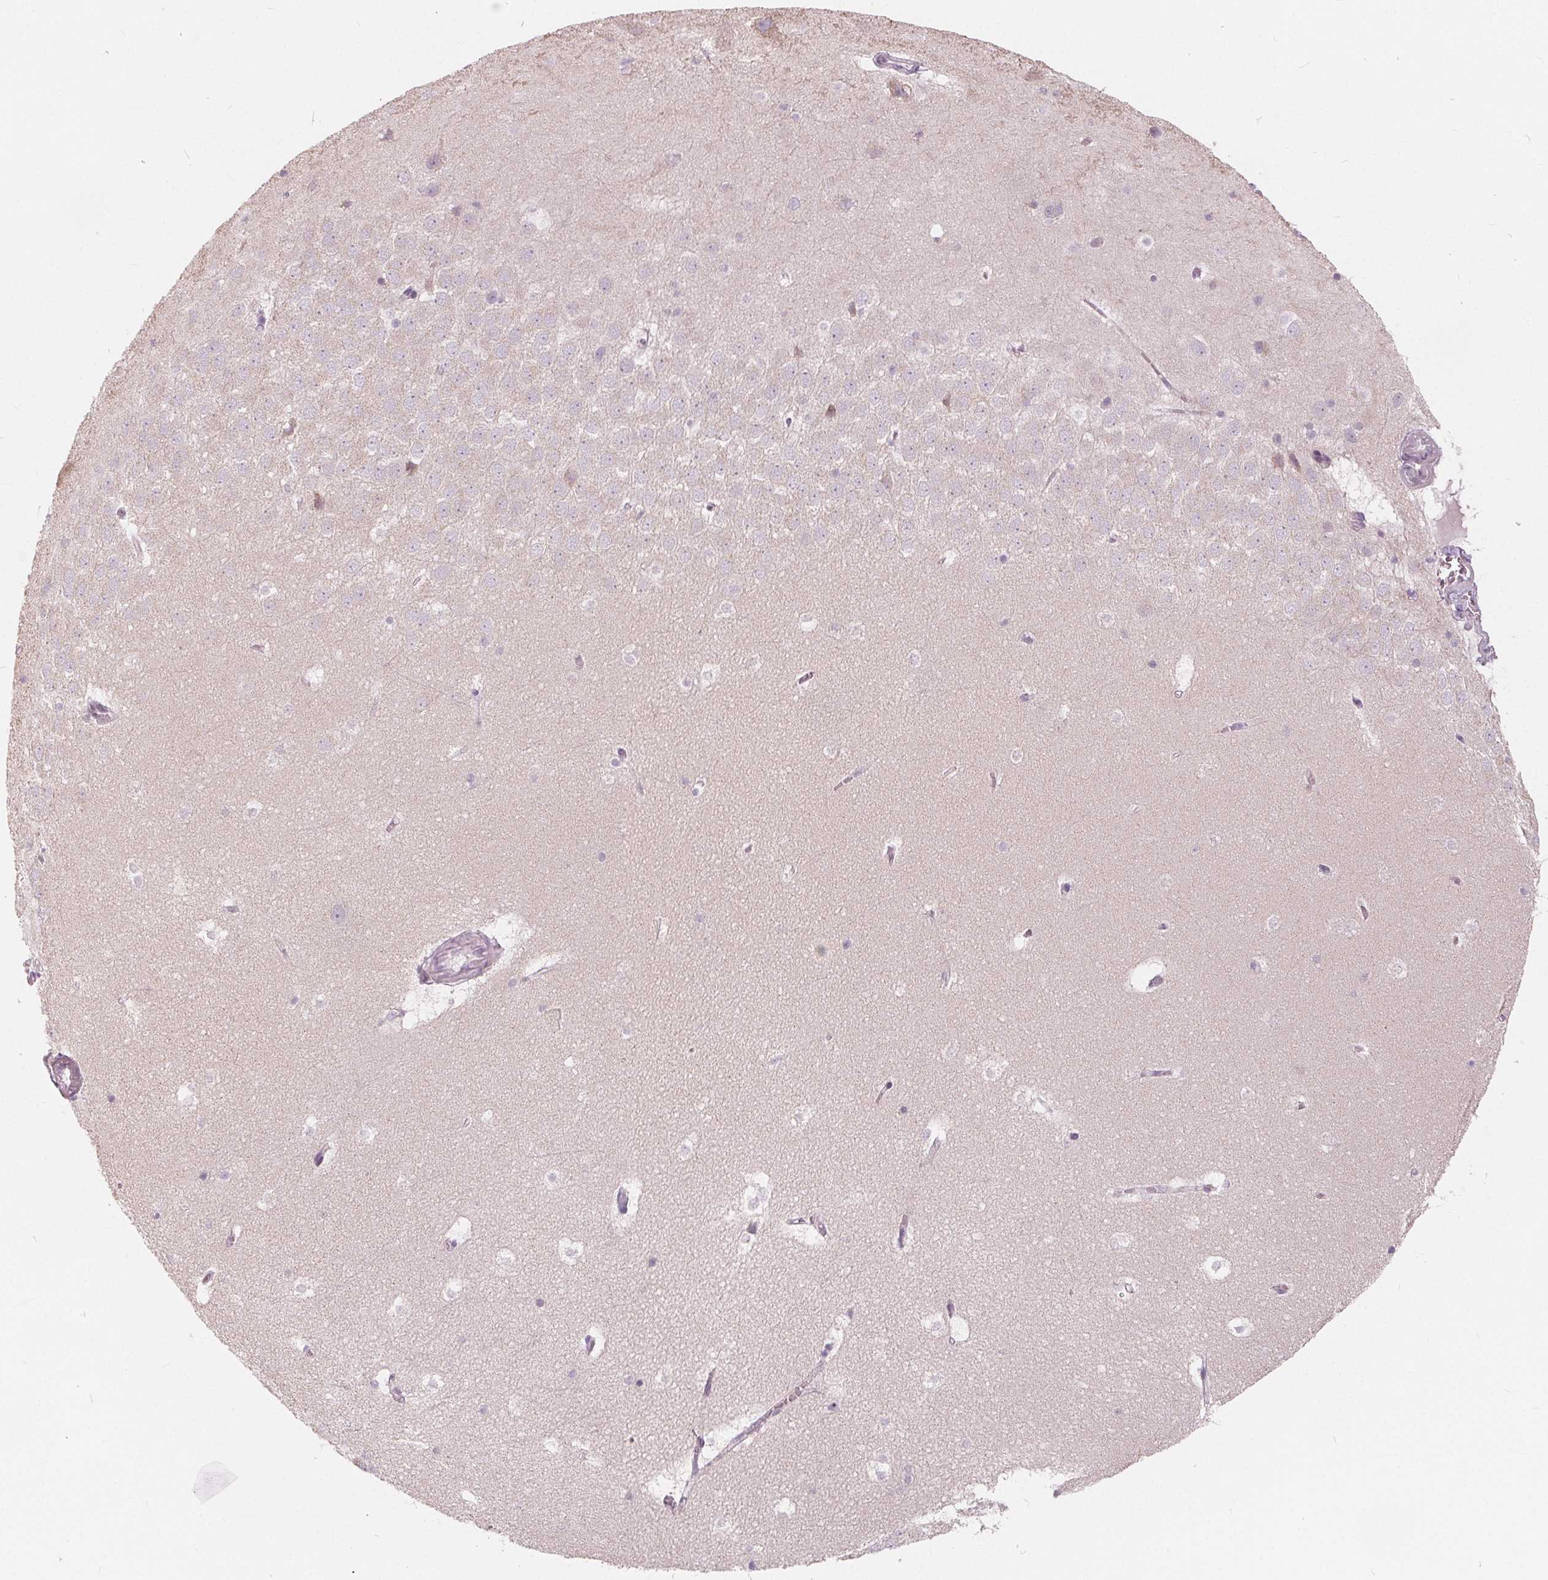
{"staining": {"intensity": "negative", "quantity": "none", "location": "none"}, "tissue": "hippocampus", "cell_type": "Glial cells", "image_type": "normal", "snomed": [{"axis": "morphology", "description": "Normal tissue, NOS"}, {"axis": "topography", "description": "Hippocampus"}], "caption": "An immunohistochemistry (IHC) image of benign hippocampus is shown. There is no staining in glial cells of hippocampus. The staining is performed using DAB brown chromogen with nuclei counter-stained in using hematoxylin.", "gene": "NUP210L", "patient": {"sex": "male", "age": 45}}